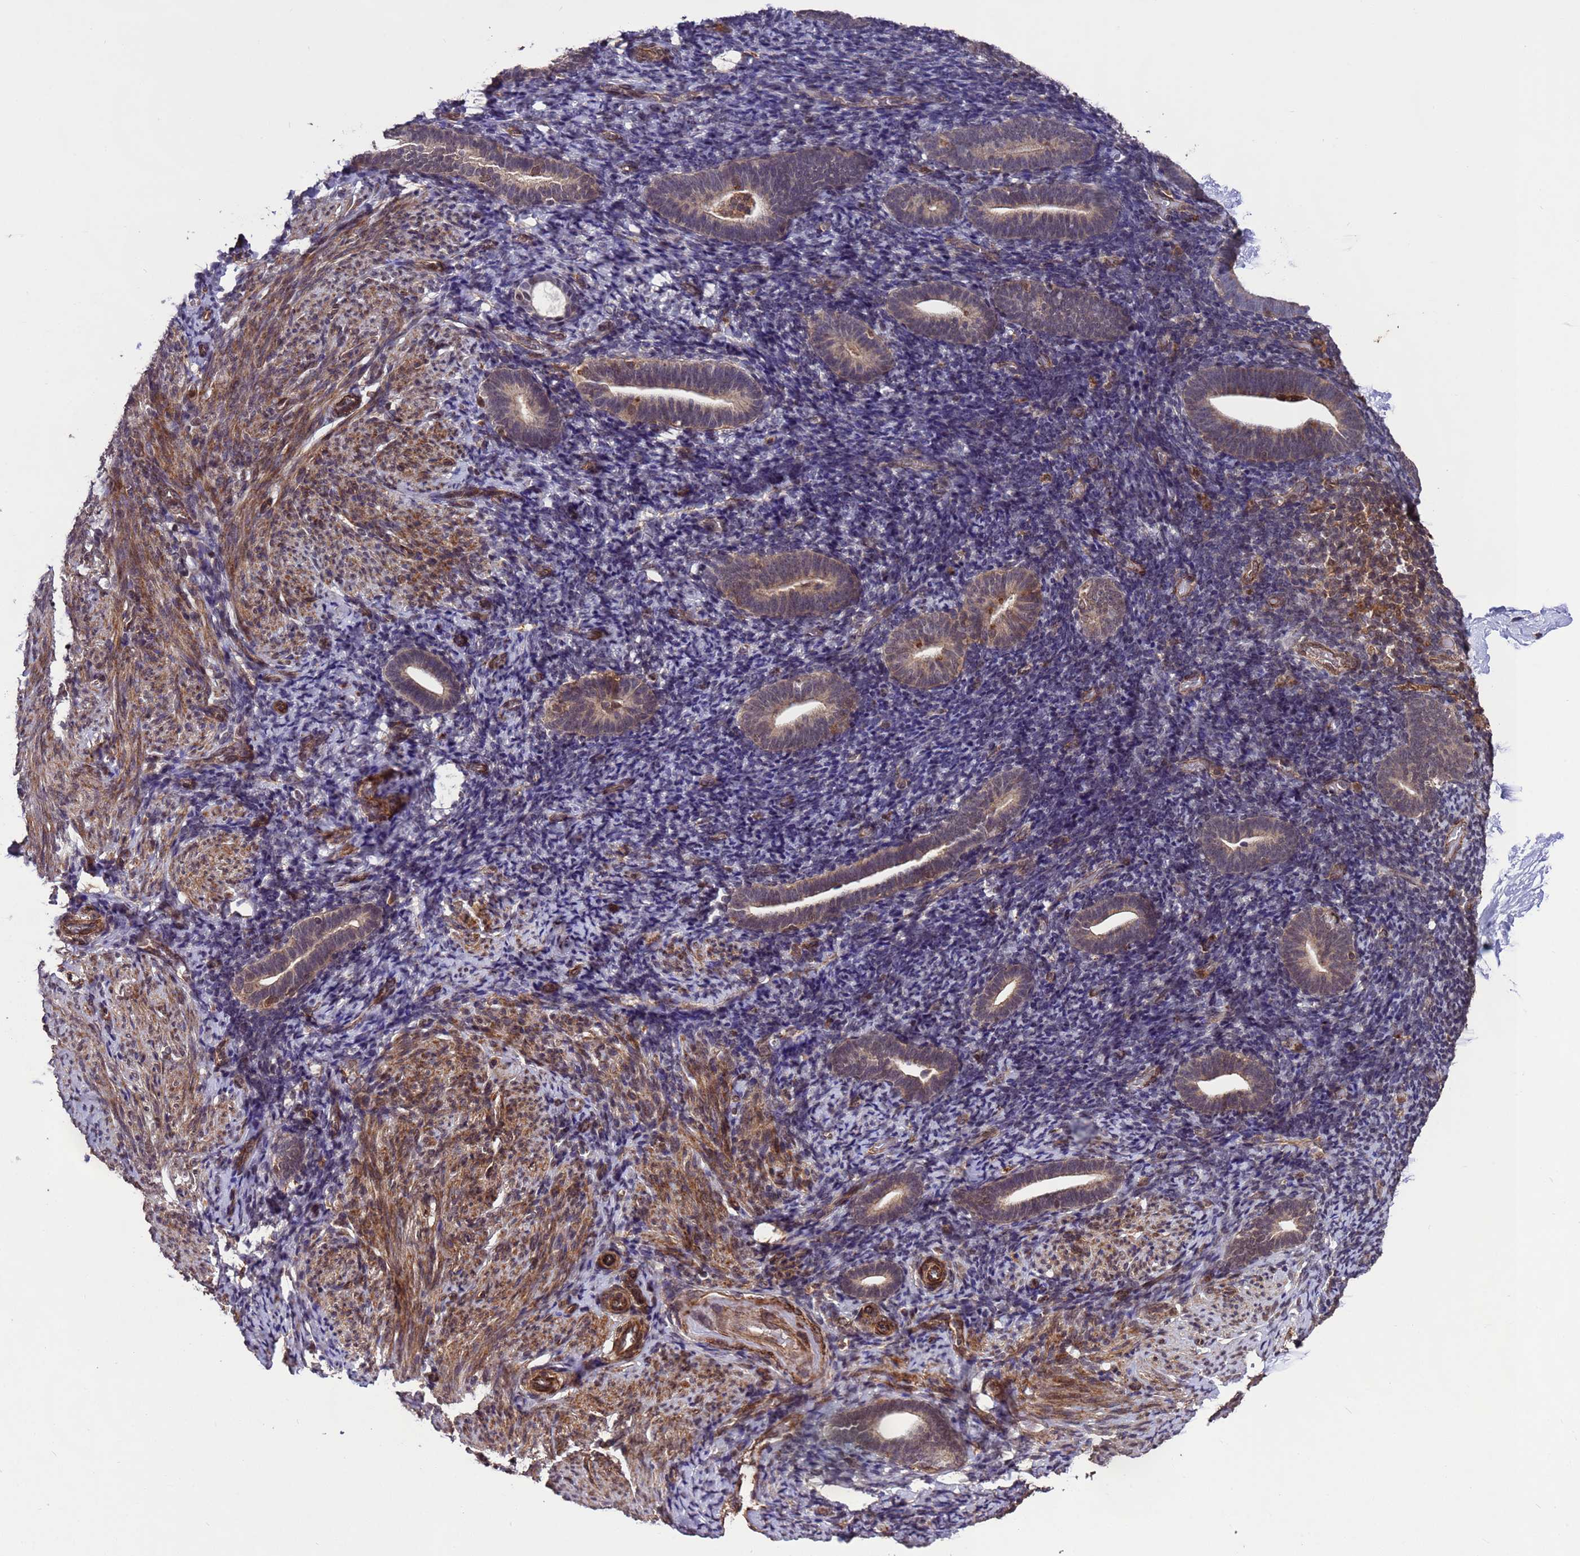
{"staining": {"intensity": "moderate", "quantity": "25%-75%", "location": "cytoplasmic/membranous,nuclear"}, "tissue": "endometrium", "cell_type": "Cells in endometrial stroma", "image_type": "normal", "snomed": [{"axis": "morphology", "description": "Normal tissue, NOS"}, {"axis": "topography", "description": "Endometrium"}], "caption": "Moderate cytoplasmic/membranous,nuclear expression for a protein is seen in approximately 25%-75% of cells in endometrial stroma of normal endometrium using IHC.", "gene": "VSTM4", "patient": {"sex": "female", "age": 51}}